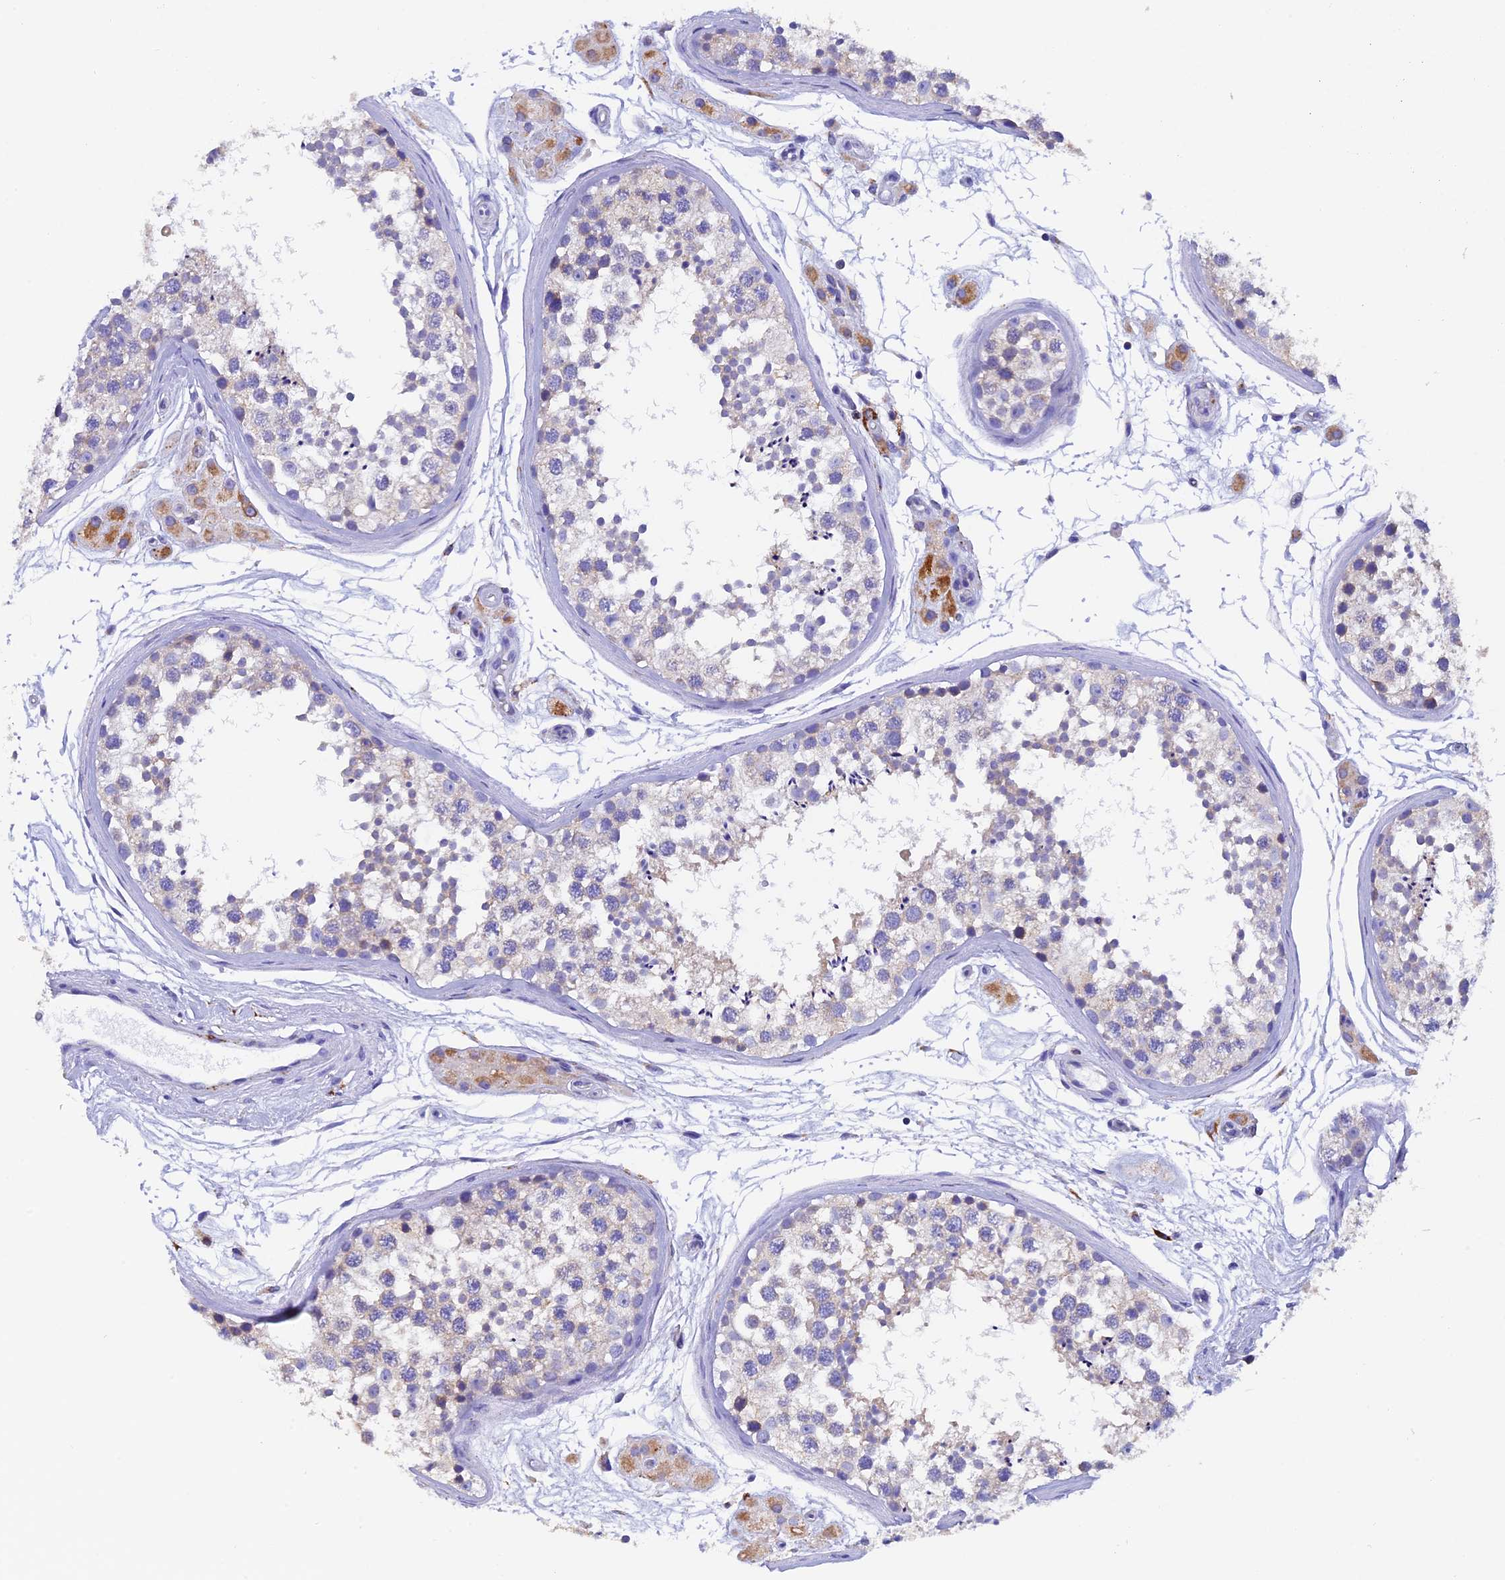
{"staining": {"intensity": "negative", "quantity": "none", "location": "none"}, "tissue": "testis", "cell_type": "Cells in seminiferous ducts", "image_type": "normal", "snomed": [{"axis": "morphology", "description": "Normal tissue, NOS"}, {"axis": "topography", "description": "Testis"}], "caption": "Micrograph shows no protein expression in cells in seminiferous ducts of unremarkable testis.", "gene": "SLC8B1", "patient": {"sex": "male", "age": 56}}